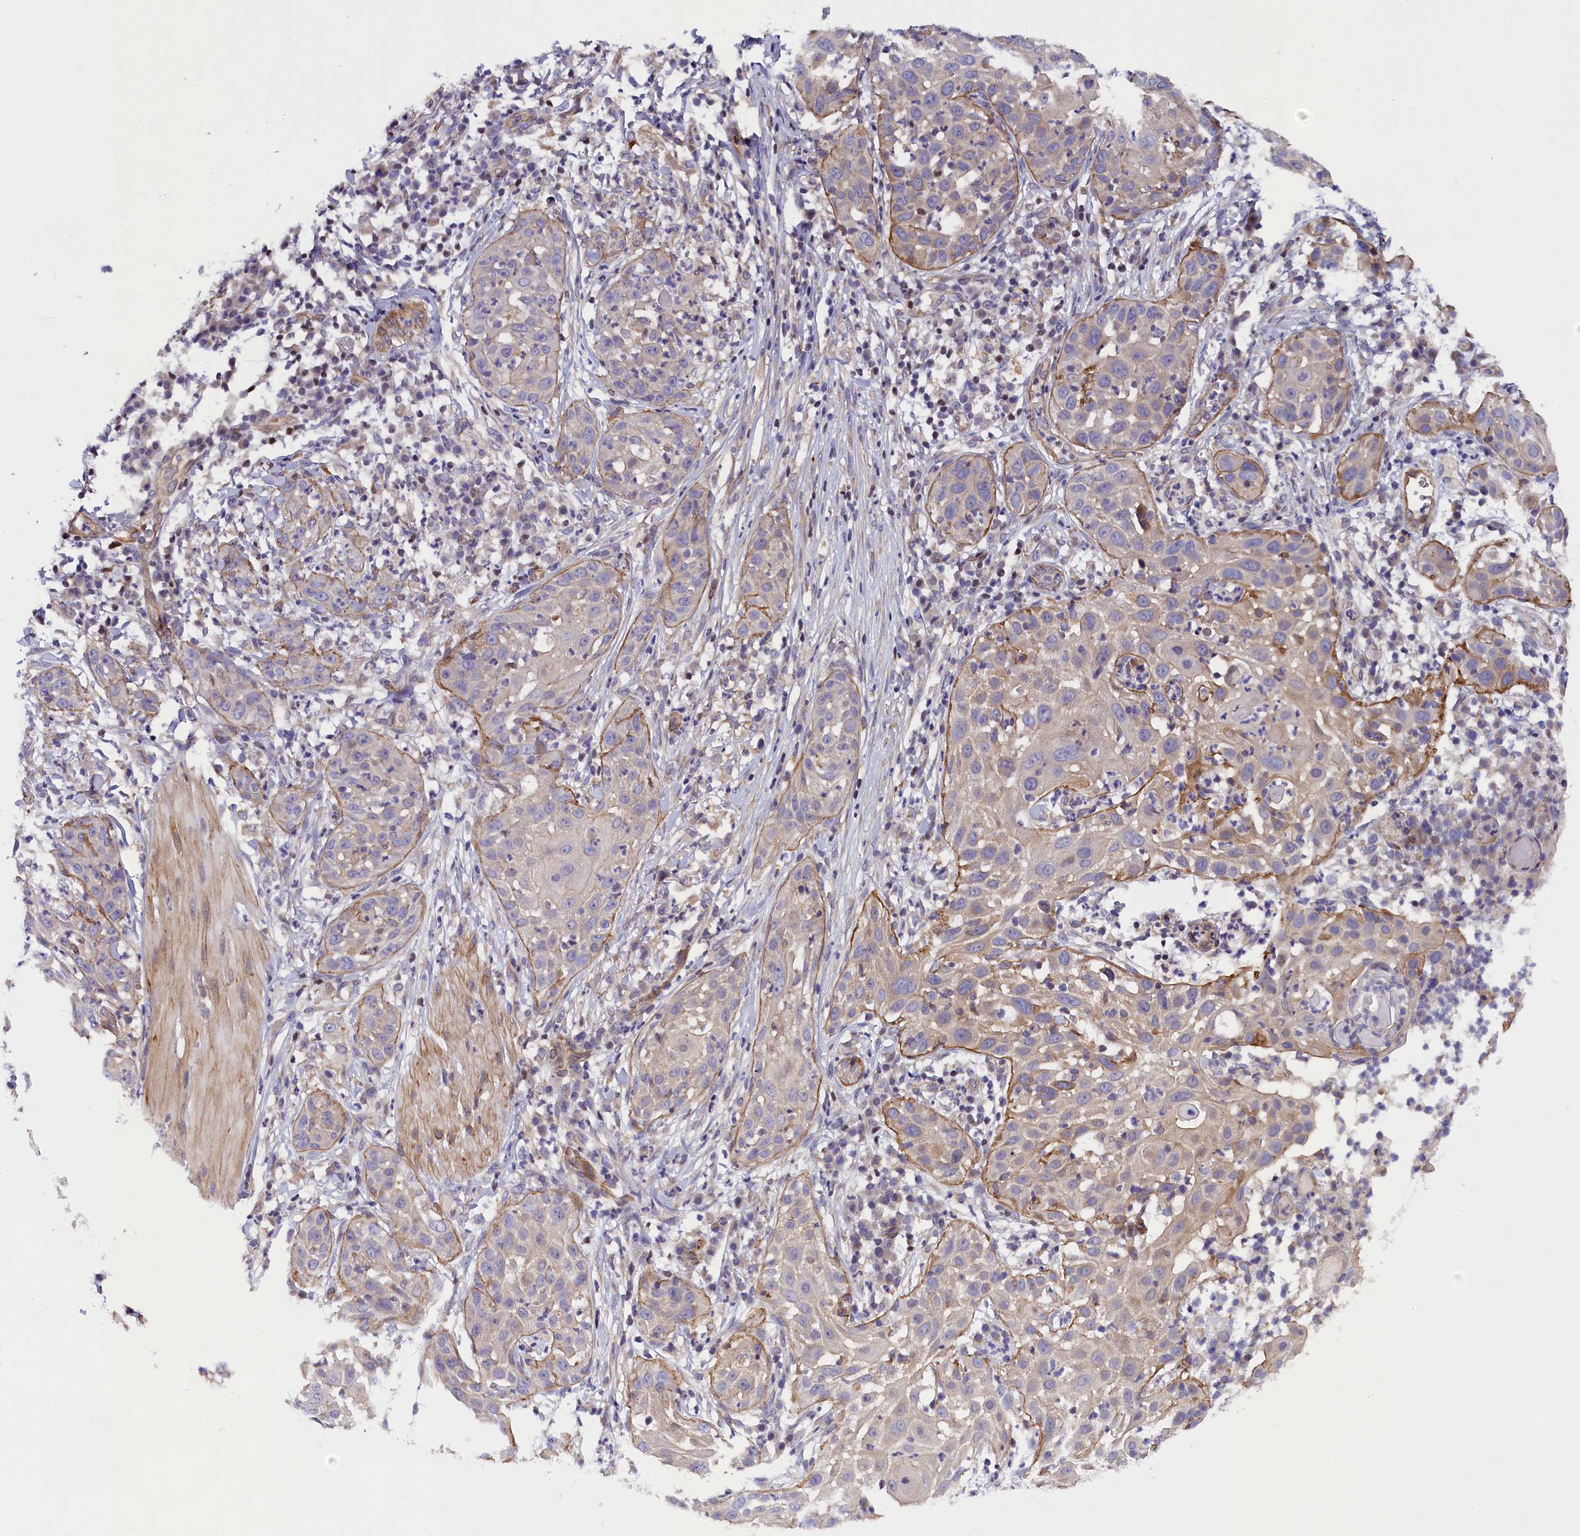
{"staining": {"intensity": "weak", "quantity": "<25%", "location": "cytoplasmic/membranous"}, "tissue": "skin cancer", "cell_type": "Tumor cells", "image_type": "cancer", "snomed": [{"axis": "morphology", "description": "Squamous cell carcinoma, NOS"}, {"axis": "topography", "description": "Skin"}], "caption": "Immunohistochemistry (IHC) micrograph of neoplastic tissue: human skin squamous cell carcinoma stained with DAB displays no significant protein expression in tumor cells. Nuclei are stained in blue.", "gene": "SP4", "patient": {"sex": "female", "age": 44}}